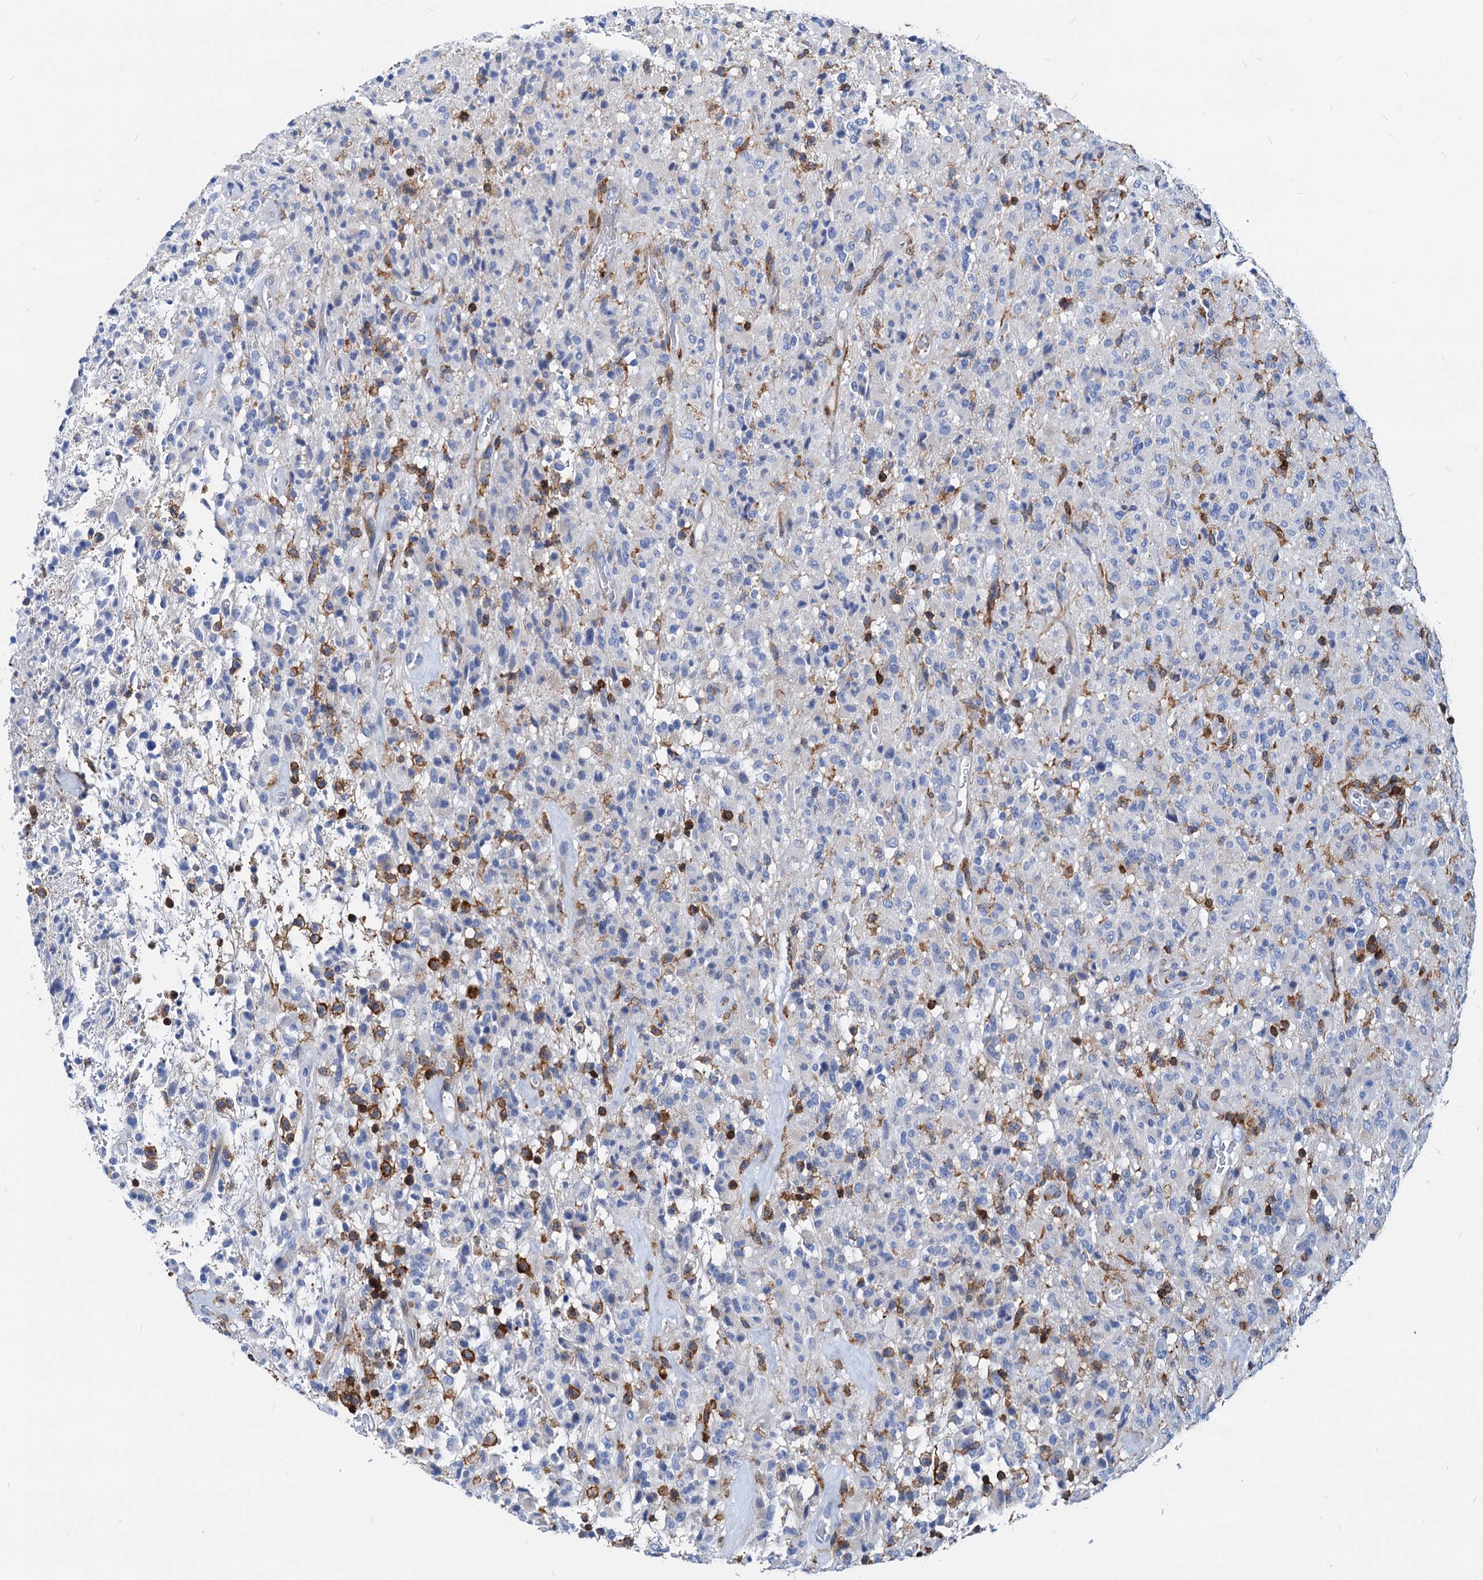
{"staining": {"intensity": "negative", "quantity": "none", "location": "none"}, "tissue": "glioma", "cell_type": "Tumor cells", "image_type": "cancer", "snomed": [{"axis": "morphology", "description": "Glioma, malignant, High grade"}, {"axis": "topography", "description": "Brain"}], "caption": "Malignant high-grade glioma was stained to show a protein in brown. There is no significant positivity in tumor cells.", "gene": "LCP2", "patient": {"sex": "female", "age": 57}}